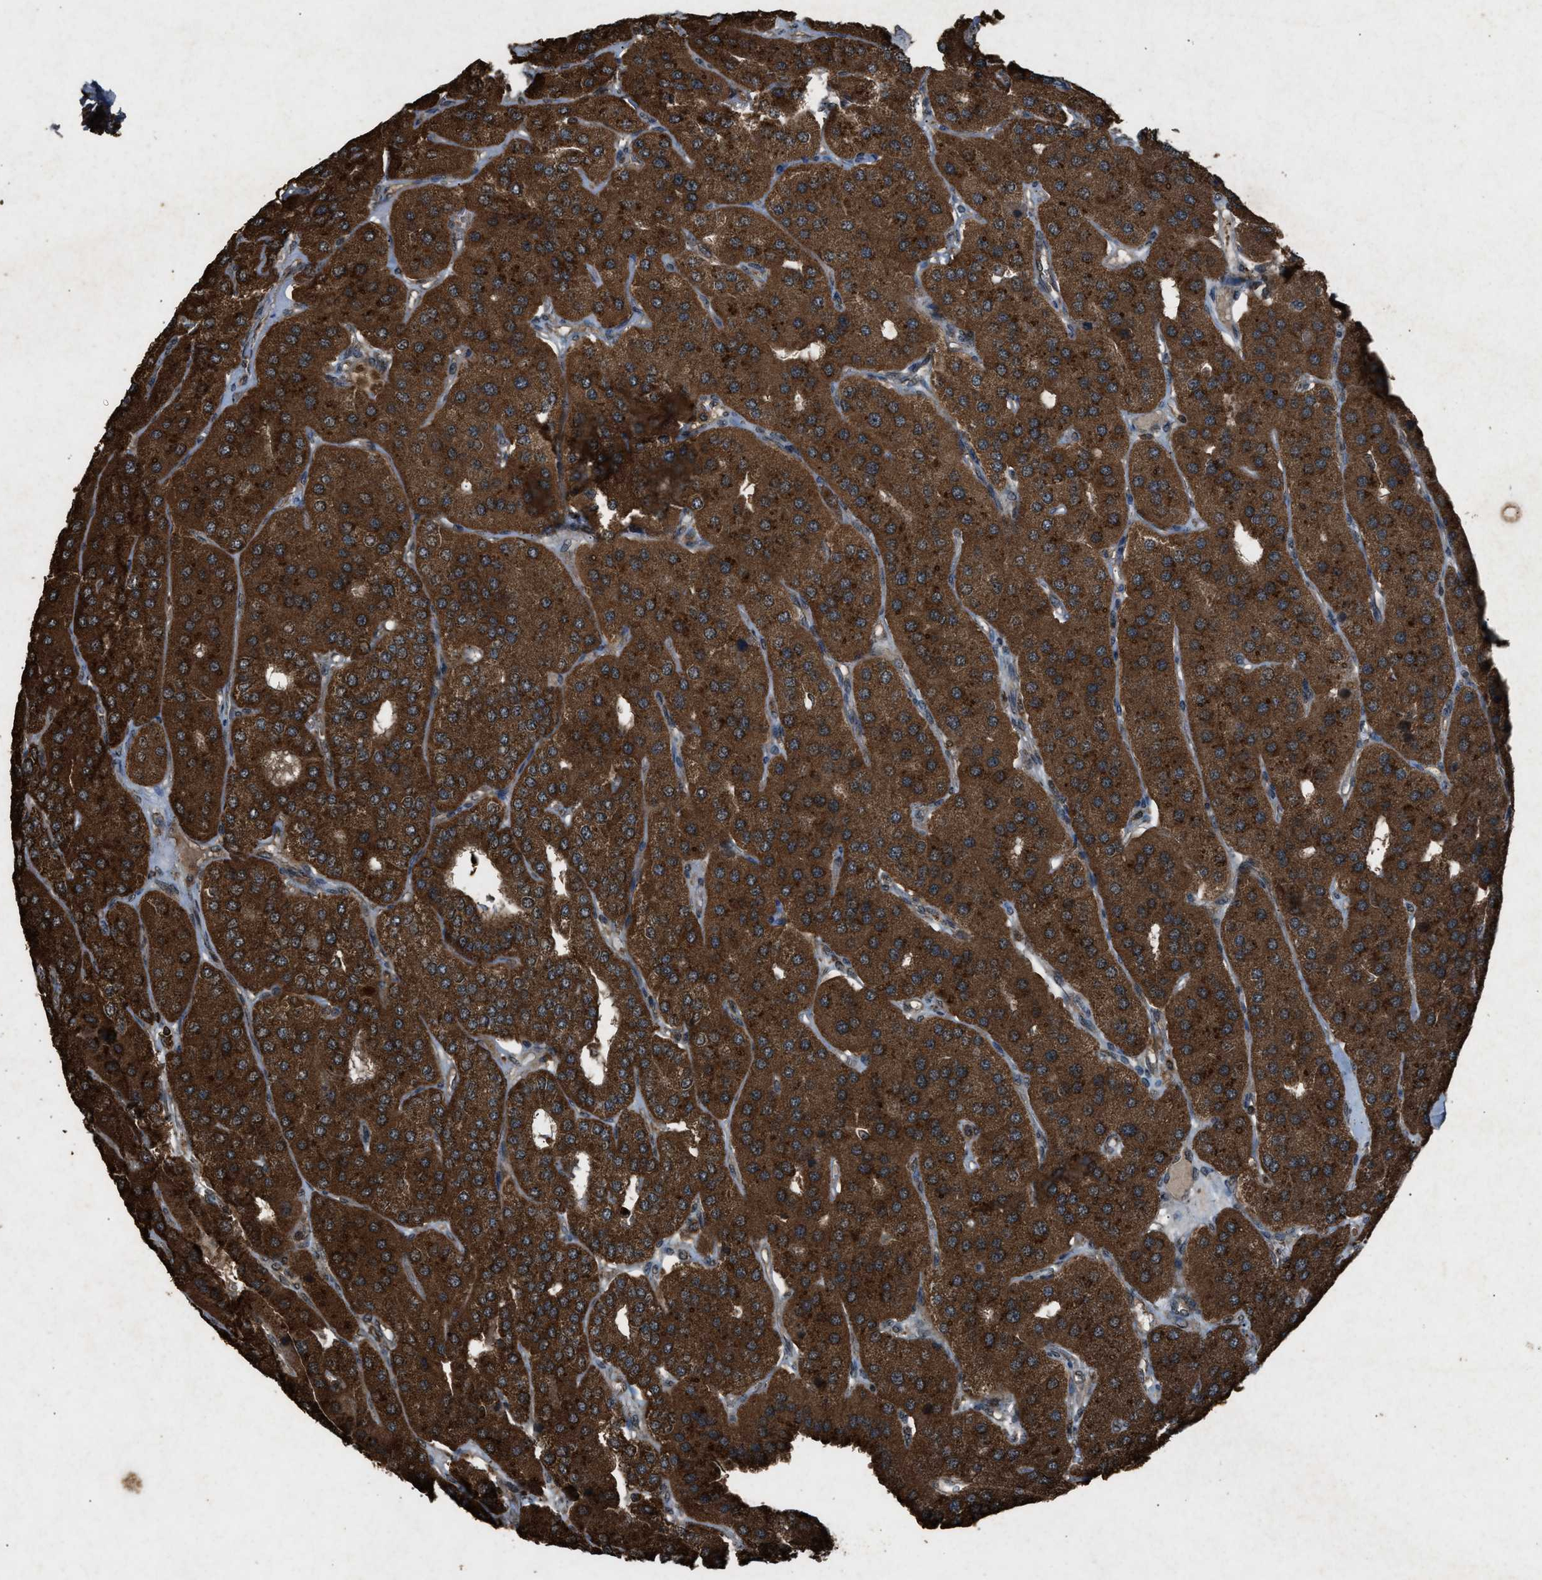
{"staining": {"intensity": "strong", "quantity": ">75%", "location": "cytoplasmic/membranous"}, "tissue": "parathyroid gland", "cell_type": "Glandular cells", "image_type": "normal", "snomed": [{"axis": "morphology", "description": "Normal tissue, NOS"}, {"axis": "morphology", "description": "Adenoma, NOS"}, {"axis": "topography", "description": "Parathyroid gland"}], "caption": "The histopathology image displays staining of unremarkable parathyroid gland, revealing strong cytoplasmic/membranous protein expression (brown color) within glandular cells. The staining is performed using DAB (3,3'-diaminobenzidine) brown chromogen to label protein expression. The nuclei are counter-stained blue using hematoxylin.", "gene": "OAS1", "patient": {"sex": "female", "age": 86}}